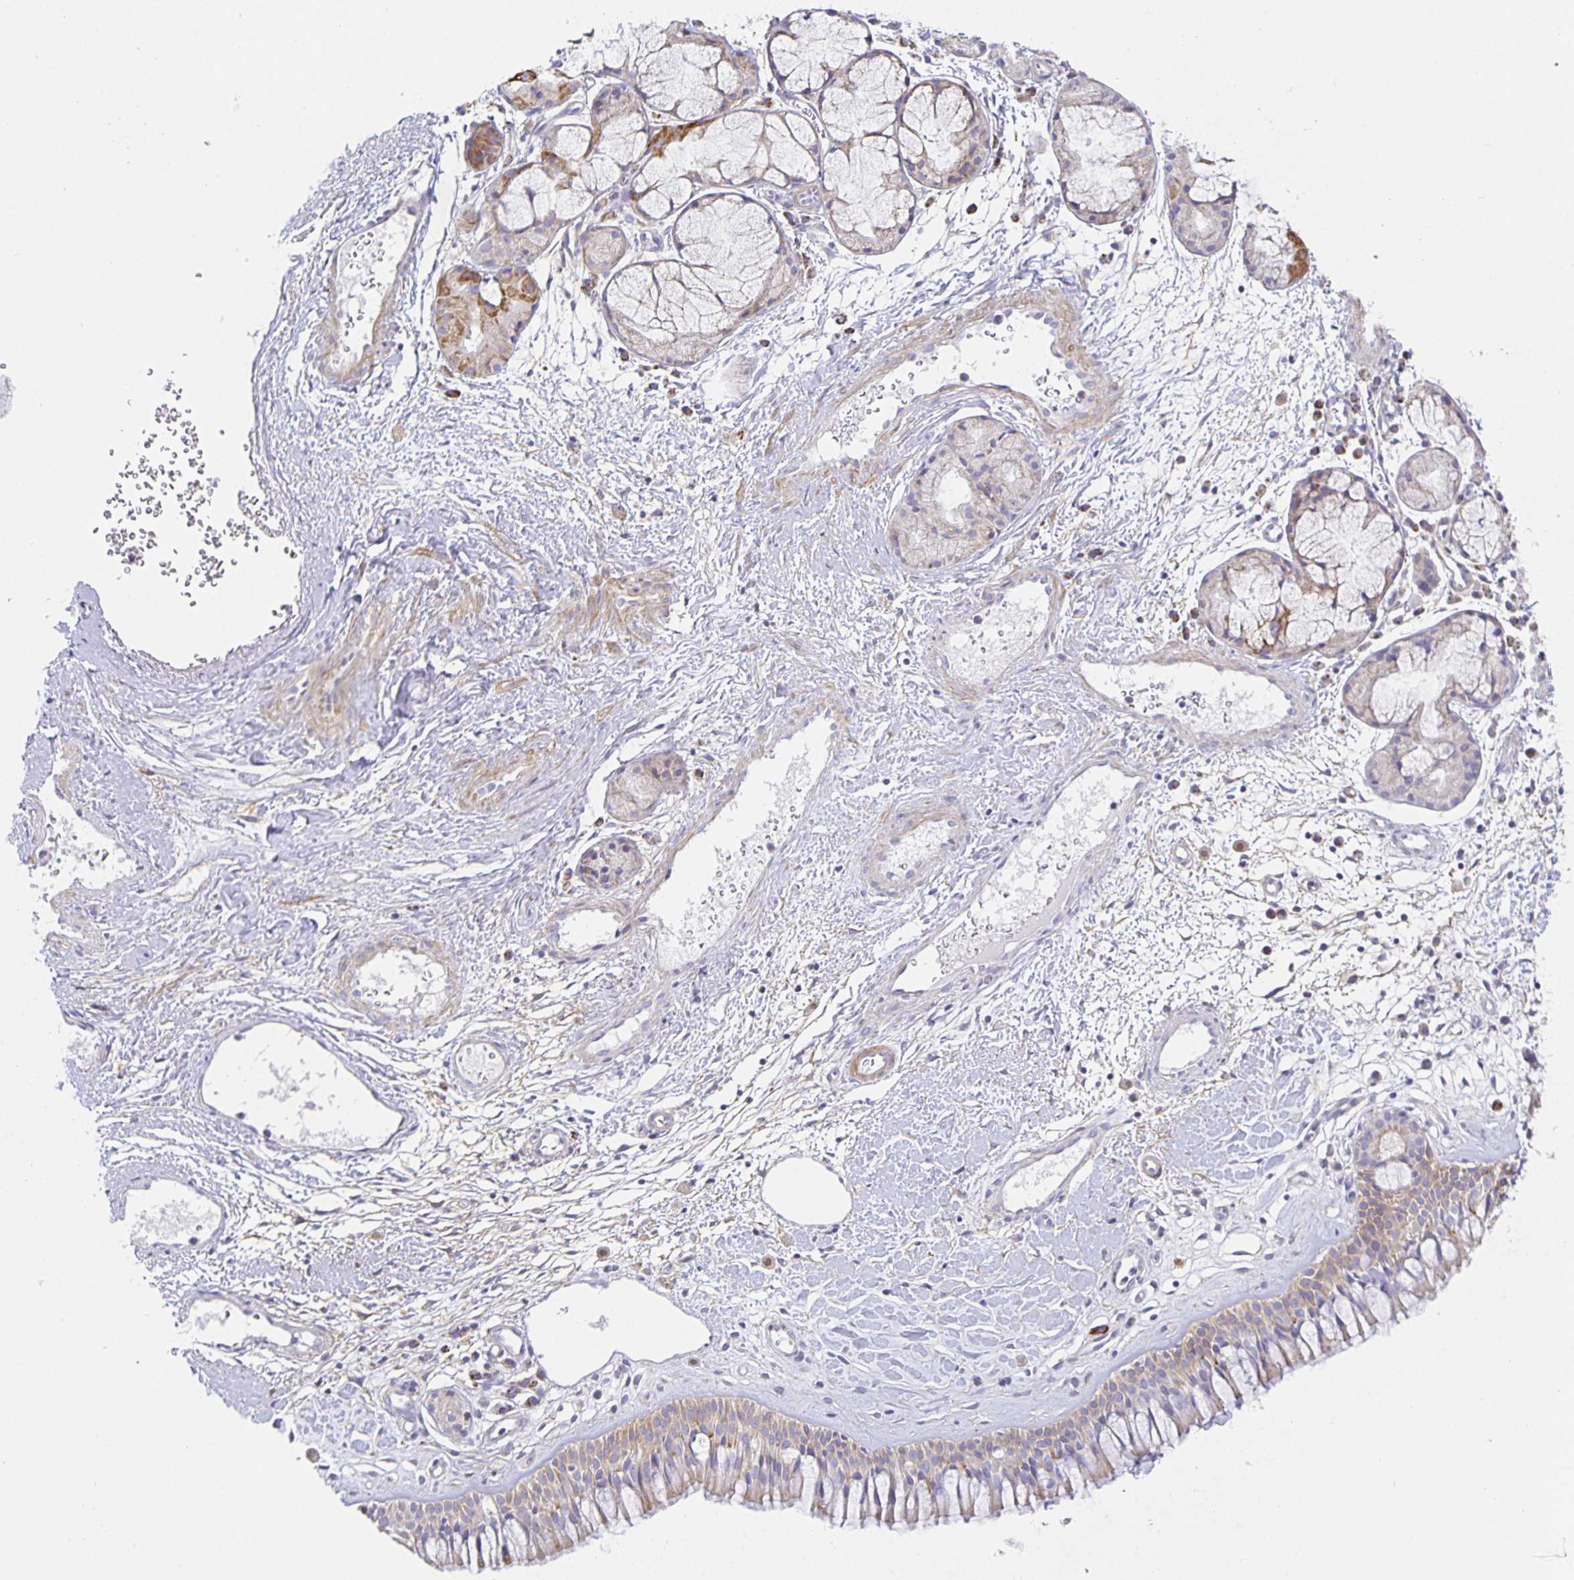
{"staining": {"intensity": "weak", "quantity": "25%-75%", "location": "cytoplasmic/membranous"}, "tissue": "nasopharynx", "cell_type": "Respiratory epithelial cells", "image_type": "normal", "snomed": [{"axis": "morphology", "description": "Normal tissue, NOS"}, {"axis": "topography", "description": "Nasopharynx"}], "caption": "Immunohistochemistry (IHC) photomicrograph of normal nasopharynx: human nasopharynx stained using IHC exhibits low levels of weak protein expression localized specifically in the cytoplasmic/membranous of respiratory epithelial cells, appearing as a cytoplasmic/membranous brown color.", "gene": "FLRT3", "patient": {"sex": "male", "age": 65}}